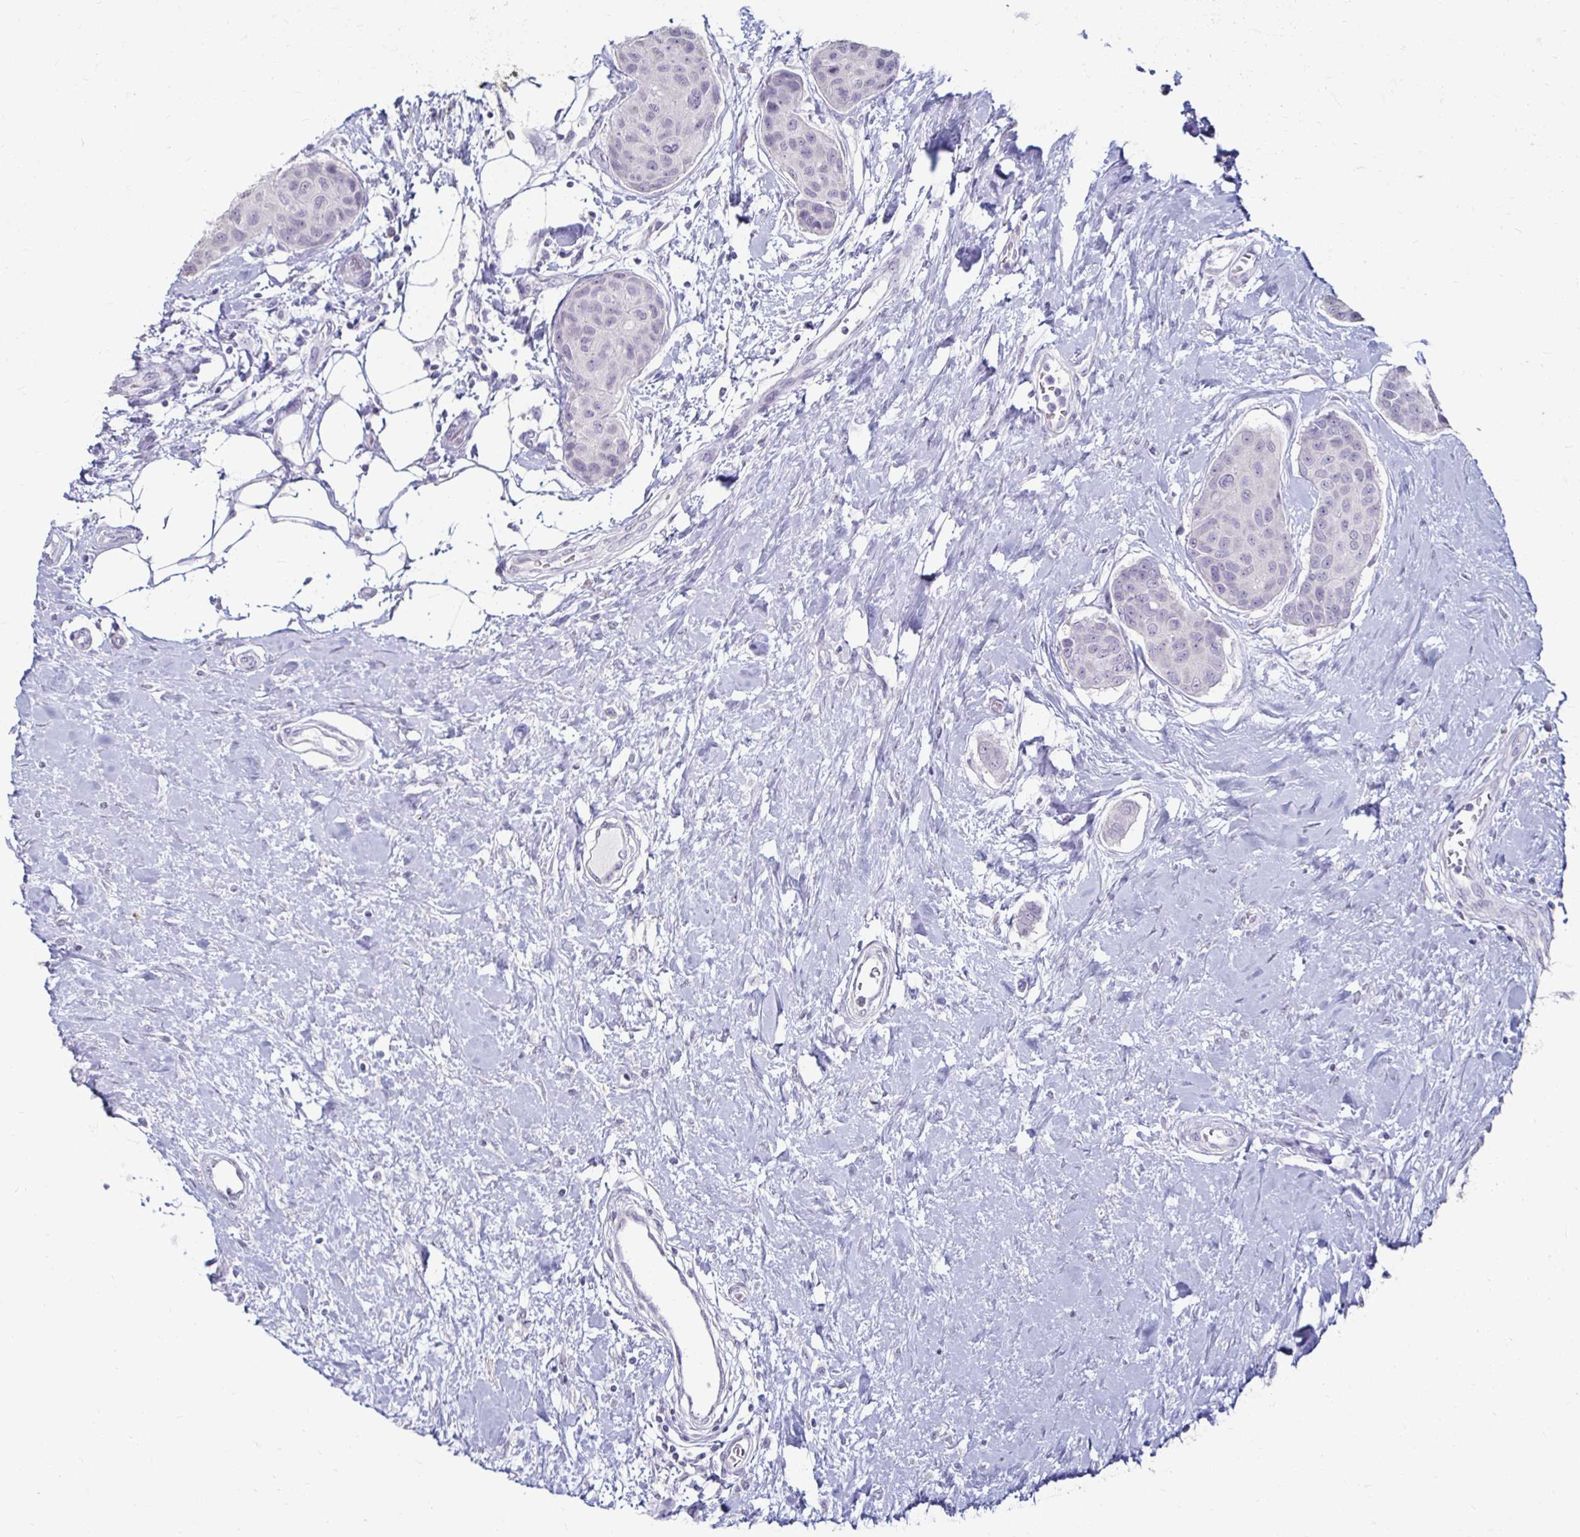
{"staining": {"intensity": "negative", "quantity": "none", "location": "none"}, "tissue": "breast cancer", "cell_type": "Tumor cells", "image_type": "cancer", "snomed": [{"axis": "morphology", "description": "Duct carcinoma"}, {"axis": "topography", "description": "Breast"}], "caption": "Immunohistochemistry (IHC) micrograph of neoplastic tissue: human breast cancer stained with DAB (3,3'-diaminobenzidine) exhibits no significant protein positivity in tumor cells.", "gene": "TOMM34", "patient": {"sex": "female", "age": 80}}